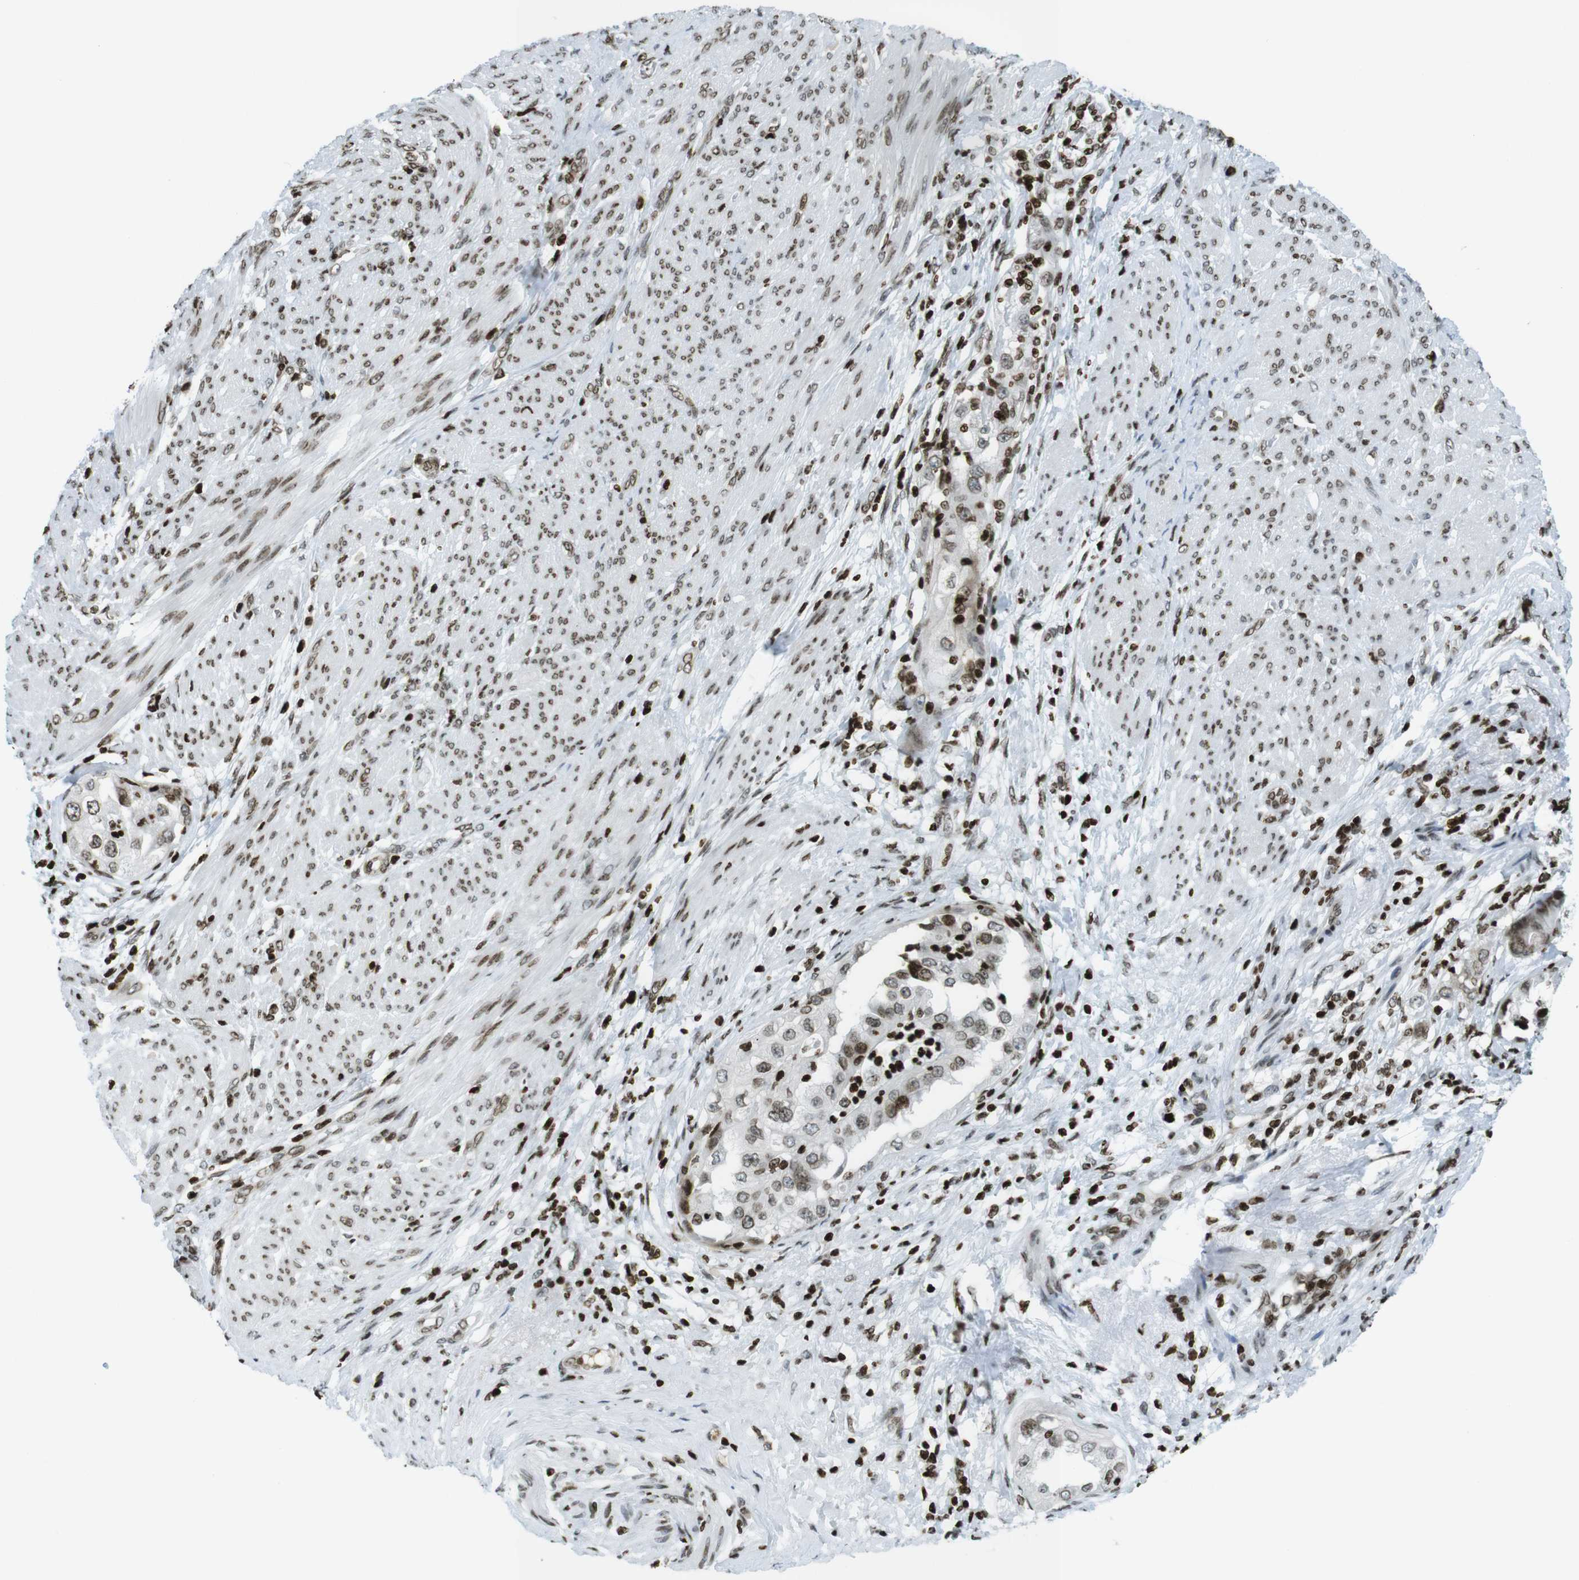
{"staining": {"intensity": "strong", "quantity": ">75%", "location": "nuclear"}, "tissue": "endometrial cancer", "cell_type": "Tumor cells", "image_type": "cancer", "snomed": [{"axis": "morphology", "description": "Adenocarcinoma, NOS"}, {"axis": "topography", "description": "Endometrium"}], "caption": "Adenocarcinoma (endometrial) was stained to show a protein in brown. There is high levels of strong nuclear expression in about >75% of tumor cells.", "gene": "H2AC8", "patient": {"sex": "female", "age": 85}}